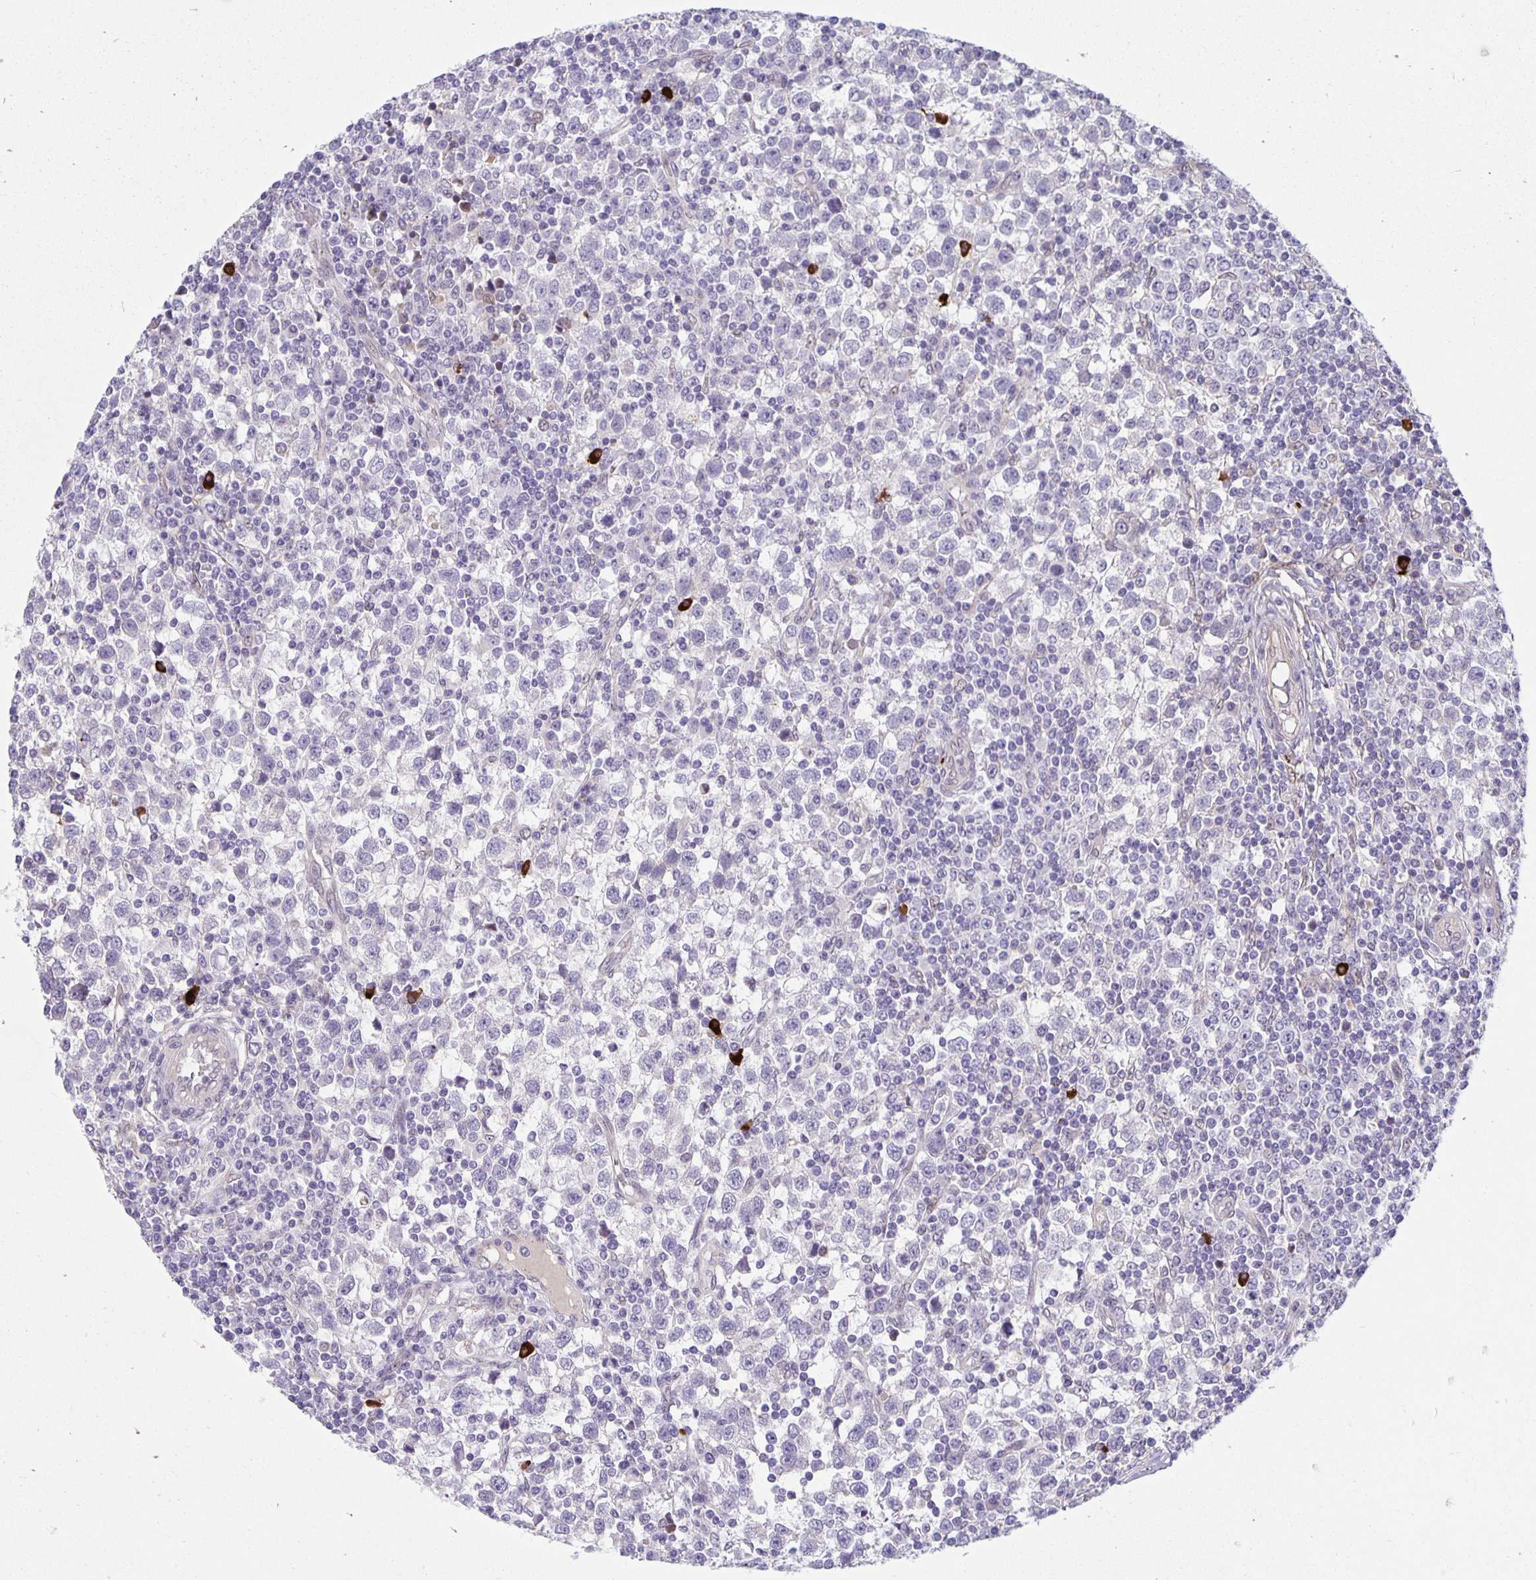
{"staining": {"intensity": "negative", "quantity": "none", "location": "none"}, "tissue": "testis cancer", "cell_type": "Tumor cells", "image_type": "cancer", "snomed": [{"axis": "morphology", "description": "Seminoma, NOS"}, {"axis": "topography", "description": "Testis"}], "caption": "An immunohistochemistry (IHC) photomicrograph of testis cancer (seminoma) is shown. There is no staining in tumor cells of testis cancer (seminoma).", "gene": "TAX1BP3", "patient": {"sex": "male", "age": 34}}